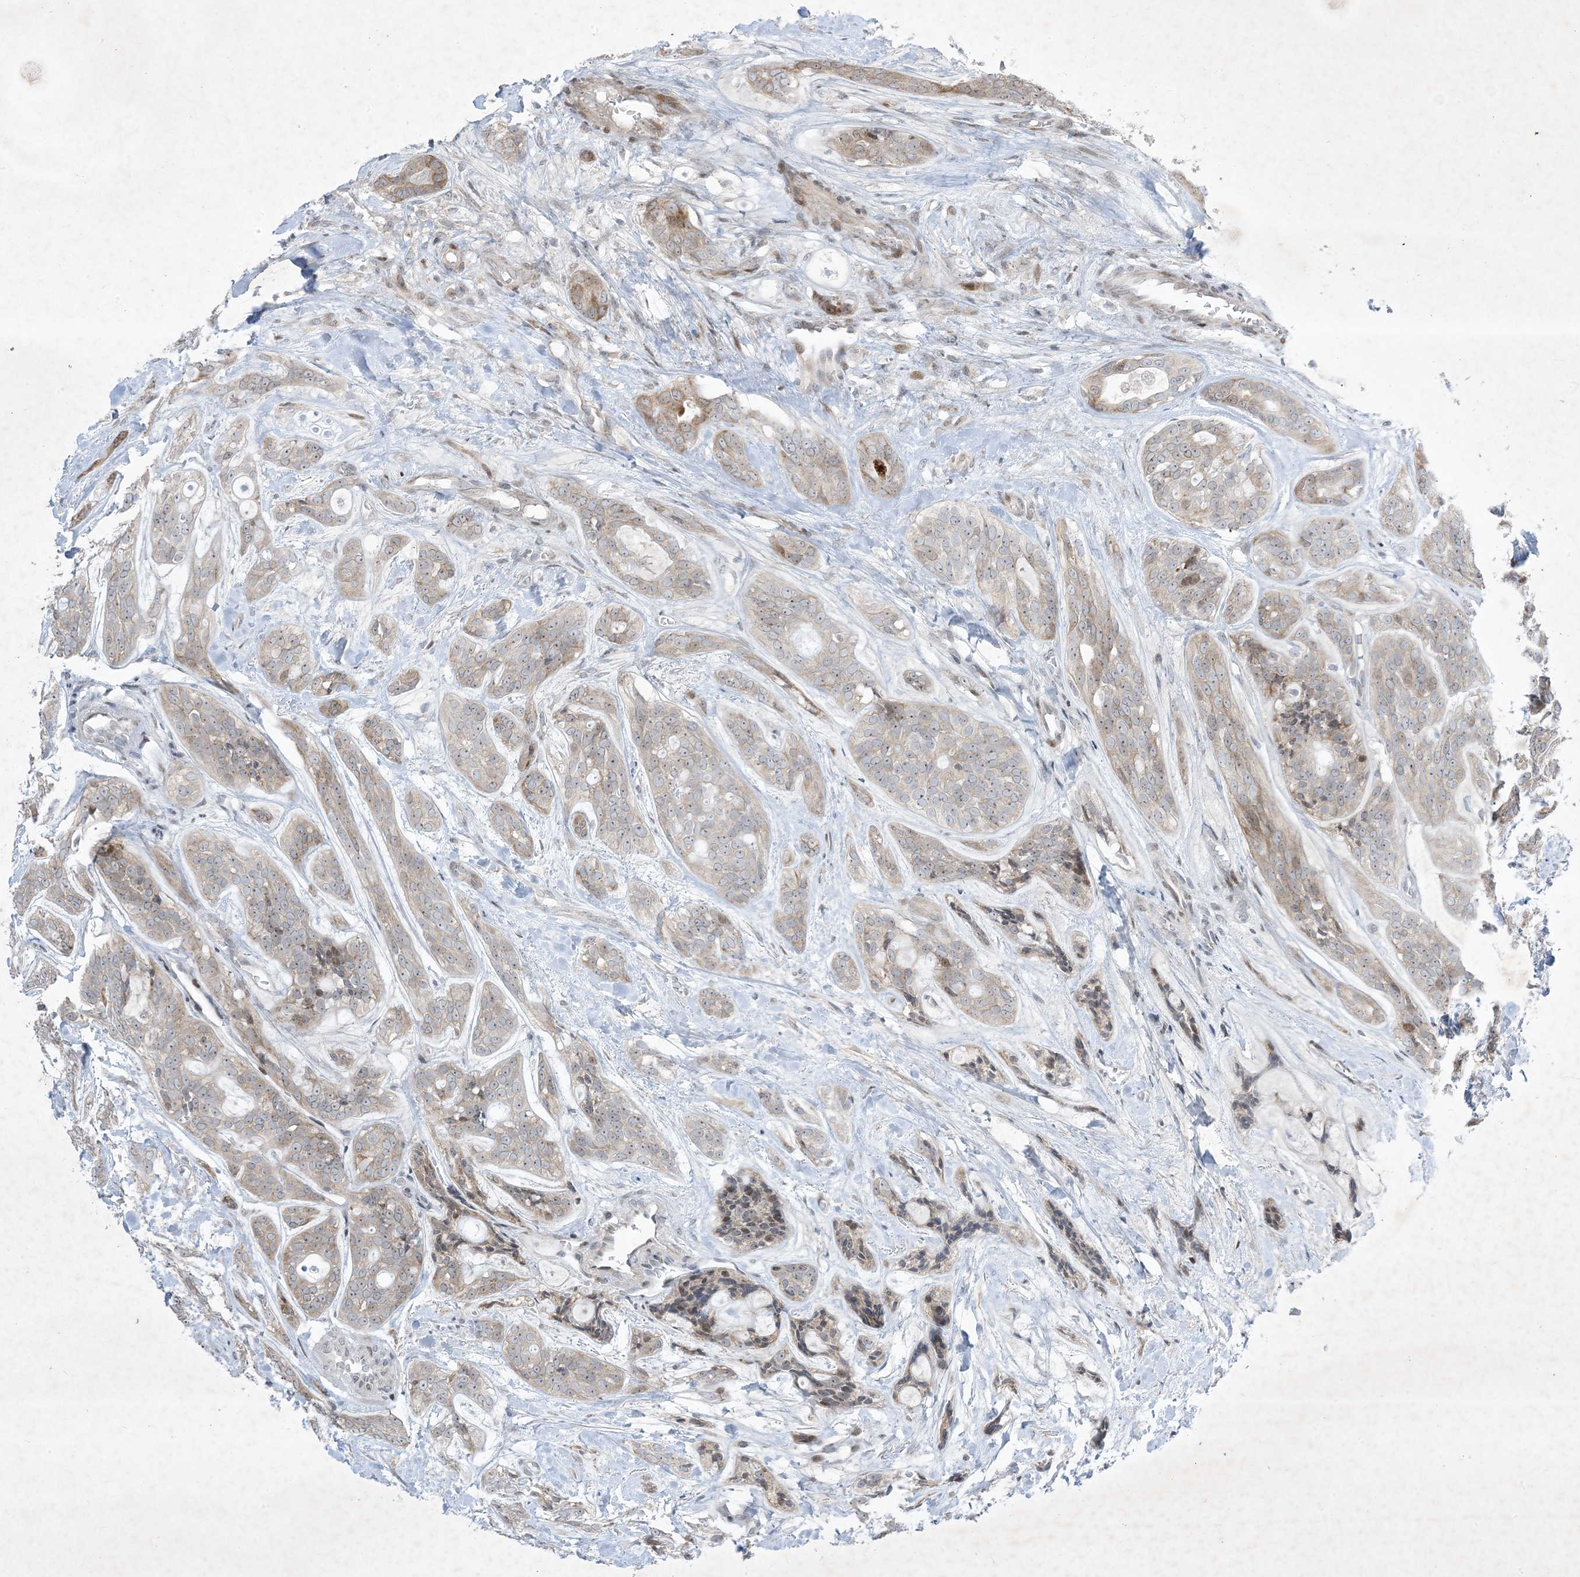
{"staining": {"intensity": "weak", "quantity": "<25%", "location": "cytoplasmic/membranous"}, "tissue": "head and neck cancer", "cell_type": "Tumor cells", "image_type": "cancer", "snomed": [{"axis": "morphology", "description": "Adenocarcinoma, NOS"}, {"axis": "topography", "description": "Head-Neck"}], "caption": "Immunohistochemistry (IHC) of adenocarcinoma (head and neck) displays no expression in tumor cells.", "gene": "SOGA3", "patient": {"sex": "male", "age": 66}}